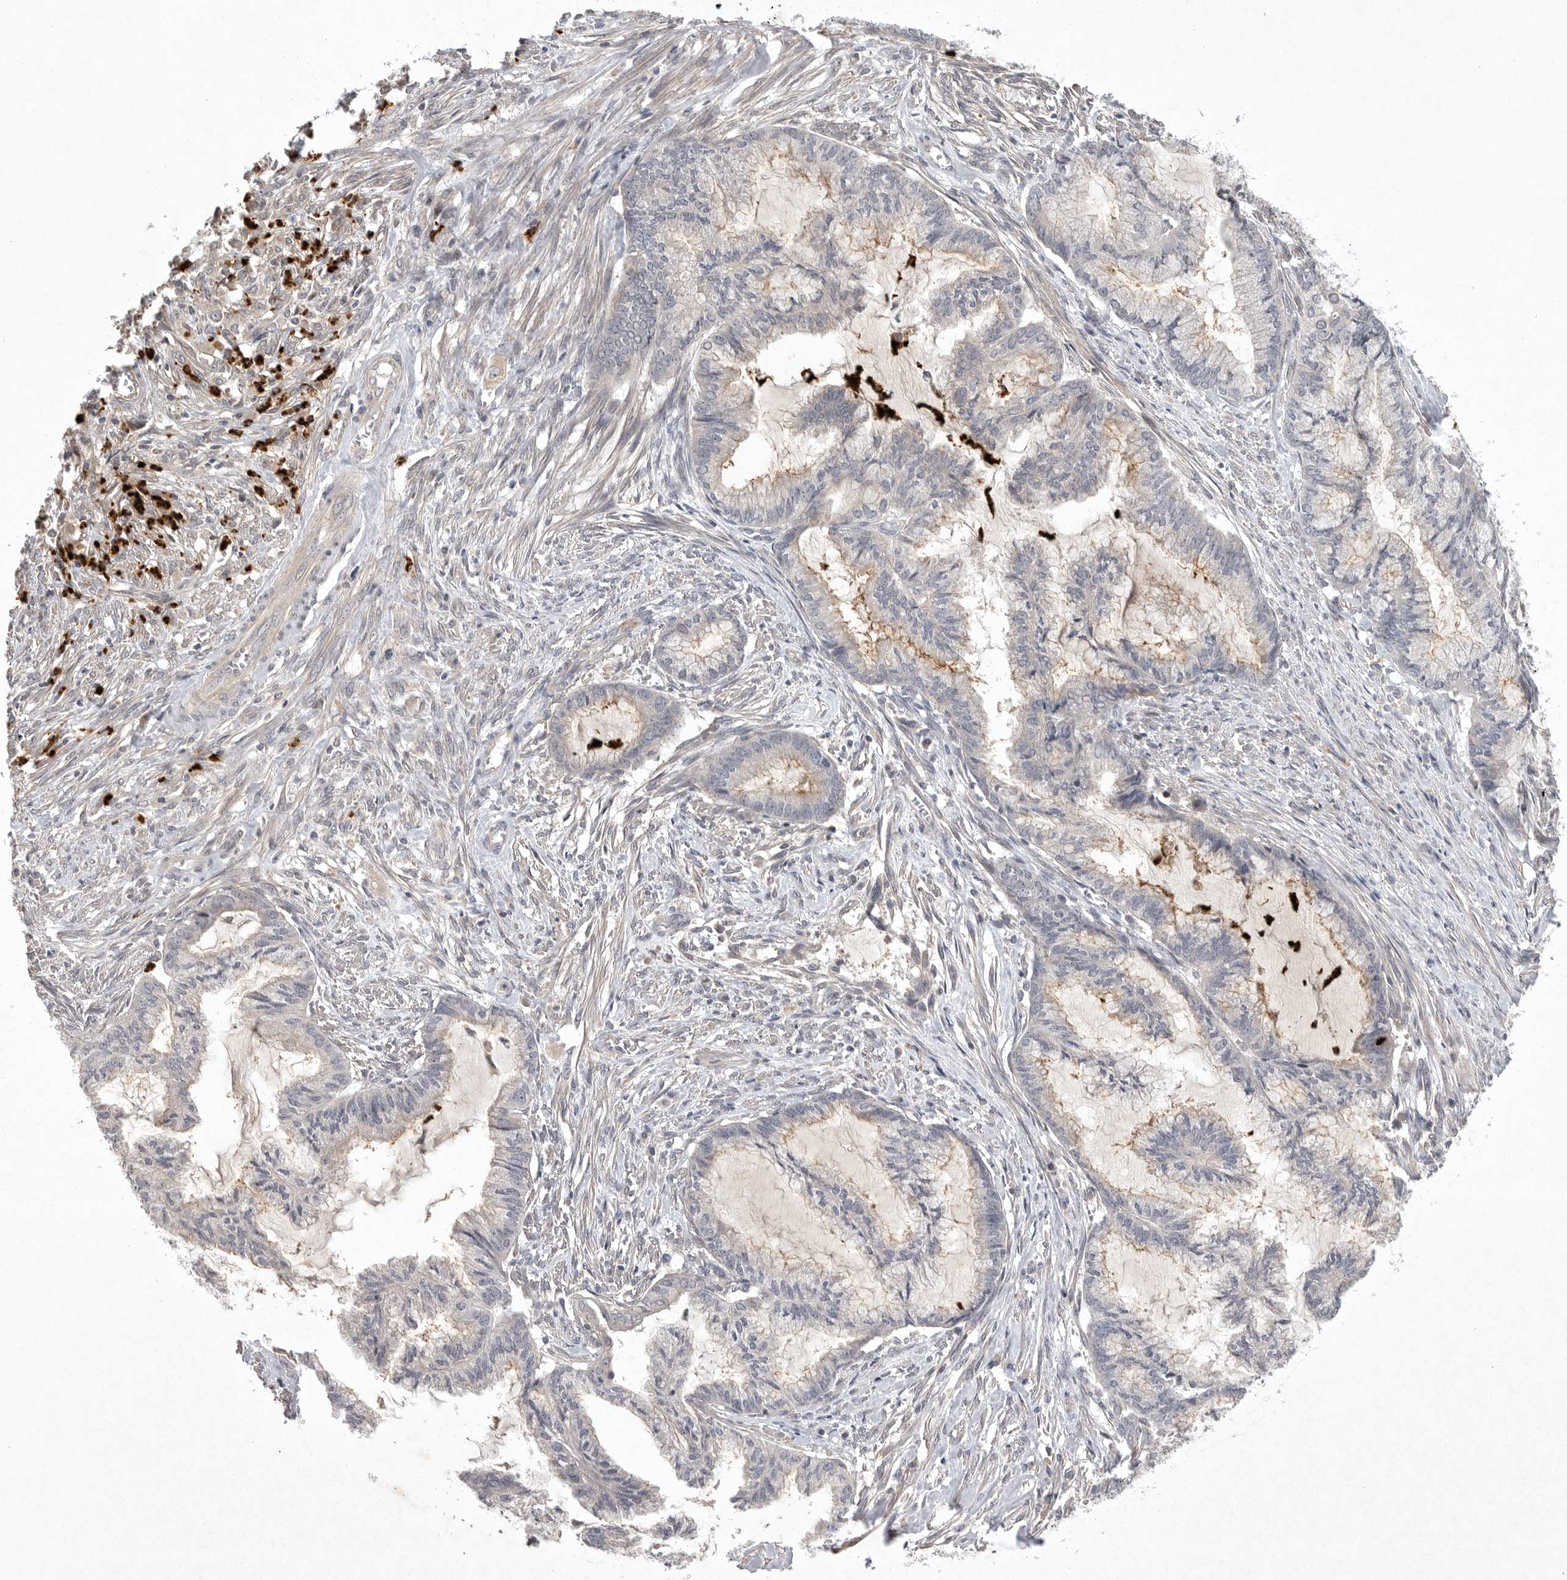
{"staining": {"intensity": "weak", "quantity": "<25%", "location": "cytoplasmic/membranous"}, "tissue": "endometrial cancer", "cell_type": "Tumor cells", "image_type": "cancer", "snomed": [{"axis": "morphology", "description": "Adenocarcinoma, NOS"}, {"axis": "topography", "description": "Endometrium"}], "caption": "Immunohistochemistry (IHC) histopathology image of neoplastic tissue: endometrial cancer stained with DAB (3,3'-diaminobenzidine) reveals no significant protein expression in tumor cells.", "gene": "UBE3D", "patient": {"sex": "female", "age": 86}}